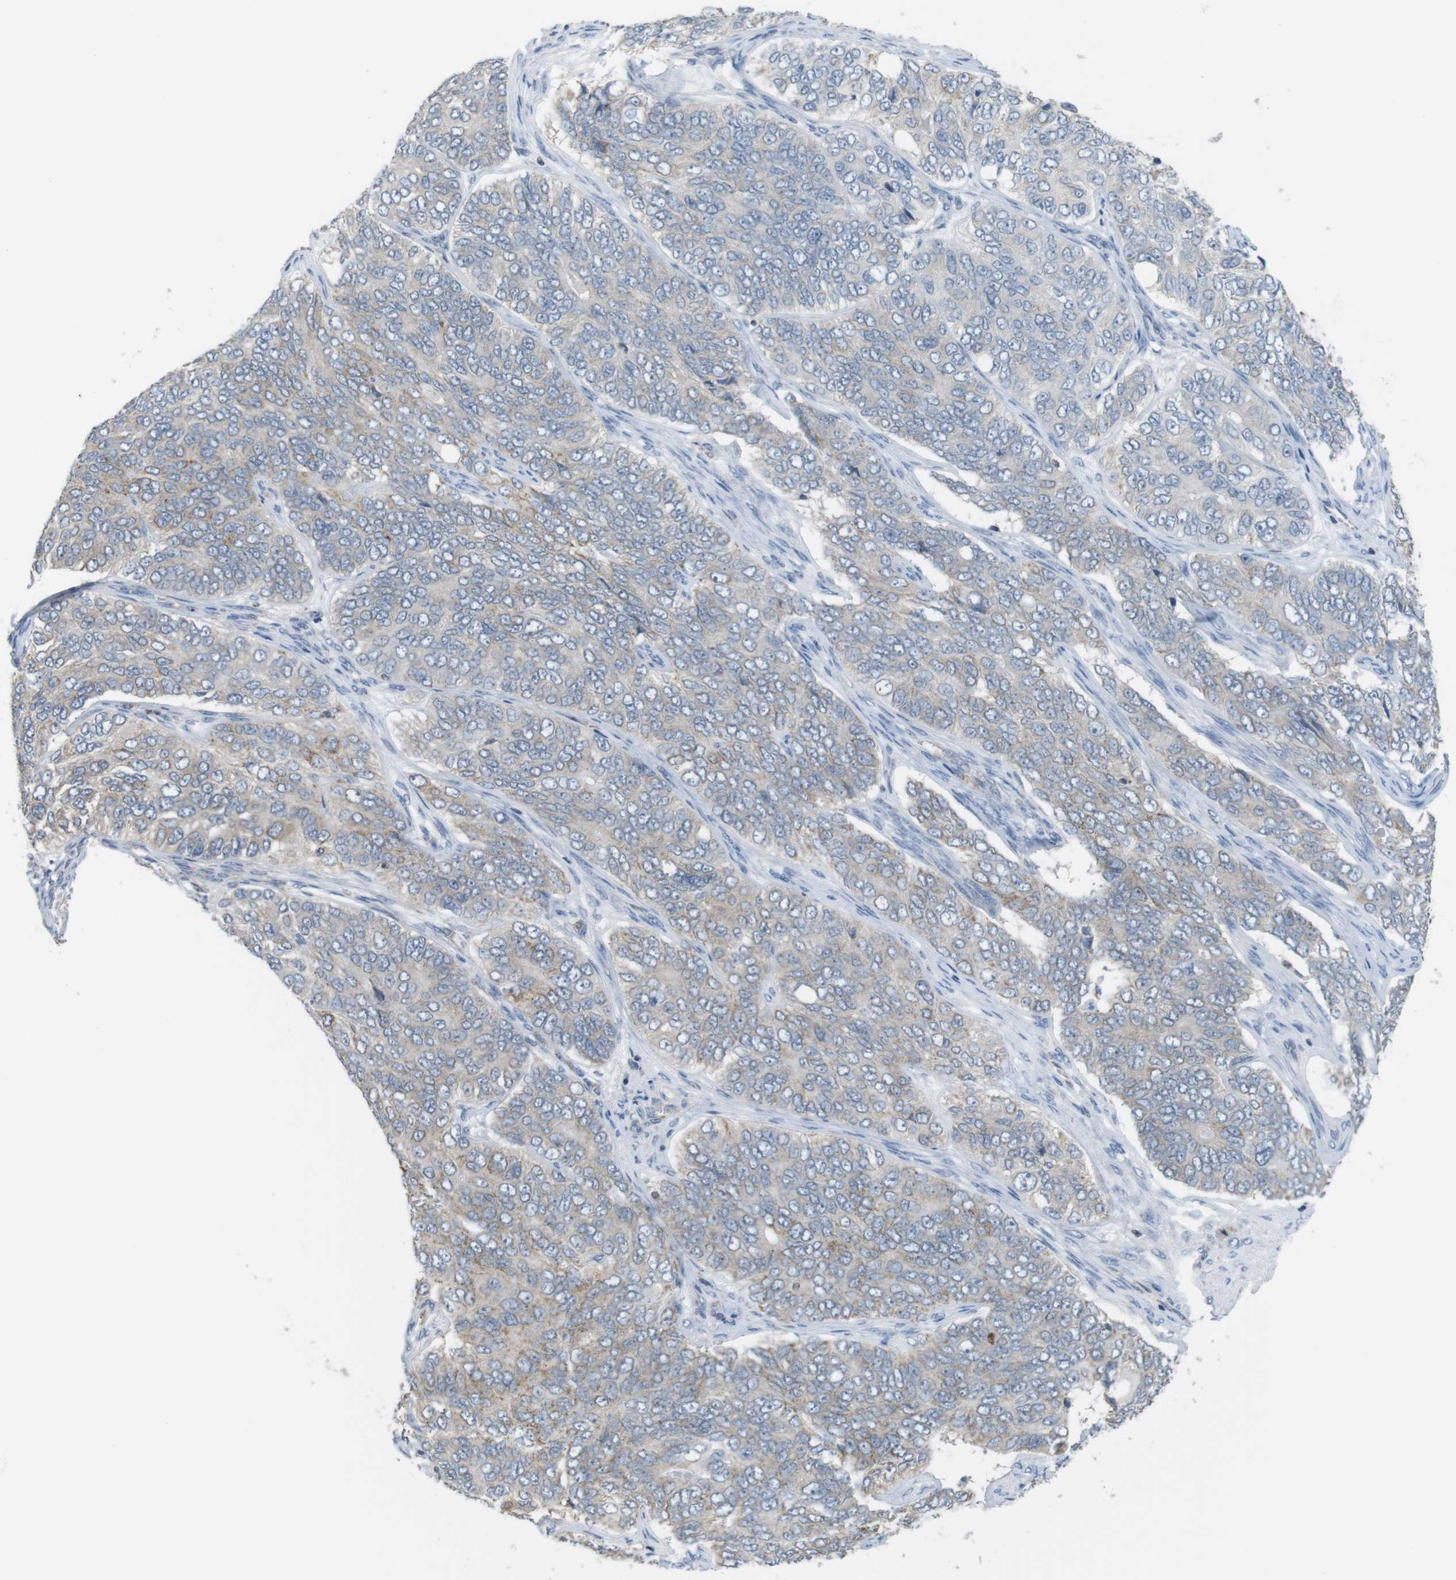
{"staining": {"intensity": "weak", "quantity": ">75%", "location": "cytoplasmic/membranous"}, "tissue": "ovarian cancer", "cell_type": "Tumor cells", "image_type": "cancer", "snomed": [{"axis": "morphology", "description": "Carcinoma, endometroid"}, {"axis": "topography", "description": "Ovary"}], "caption": "Immunohistochemical staining of human ovarian cancer (endometroid carcinoma) demonstrates low levels of weak cytoplasmic/membranous protein staining in approximately >75% of tumor cells.", "gene": "GRIK2", "patient": {"sex": "female", "age": 51}}